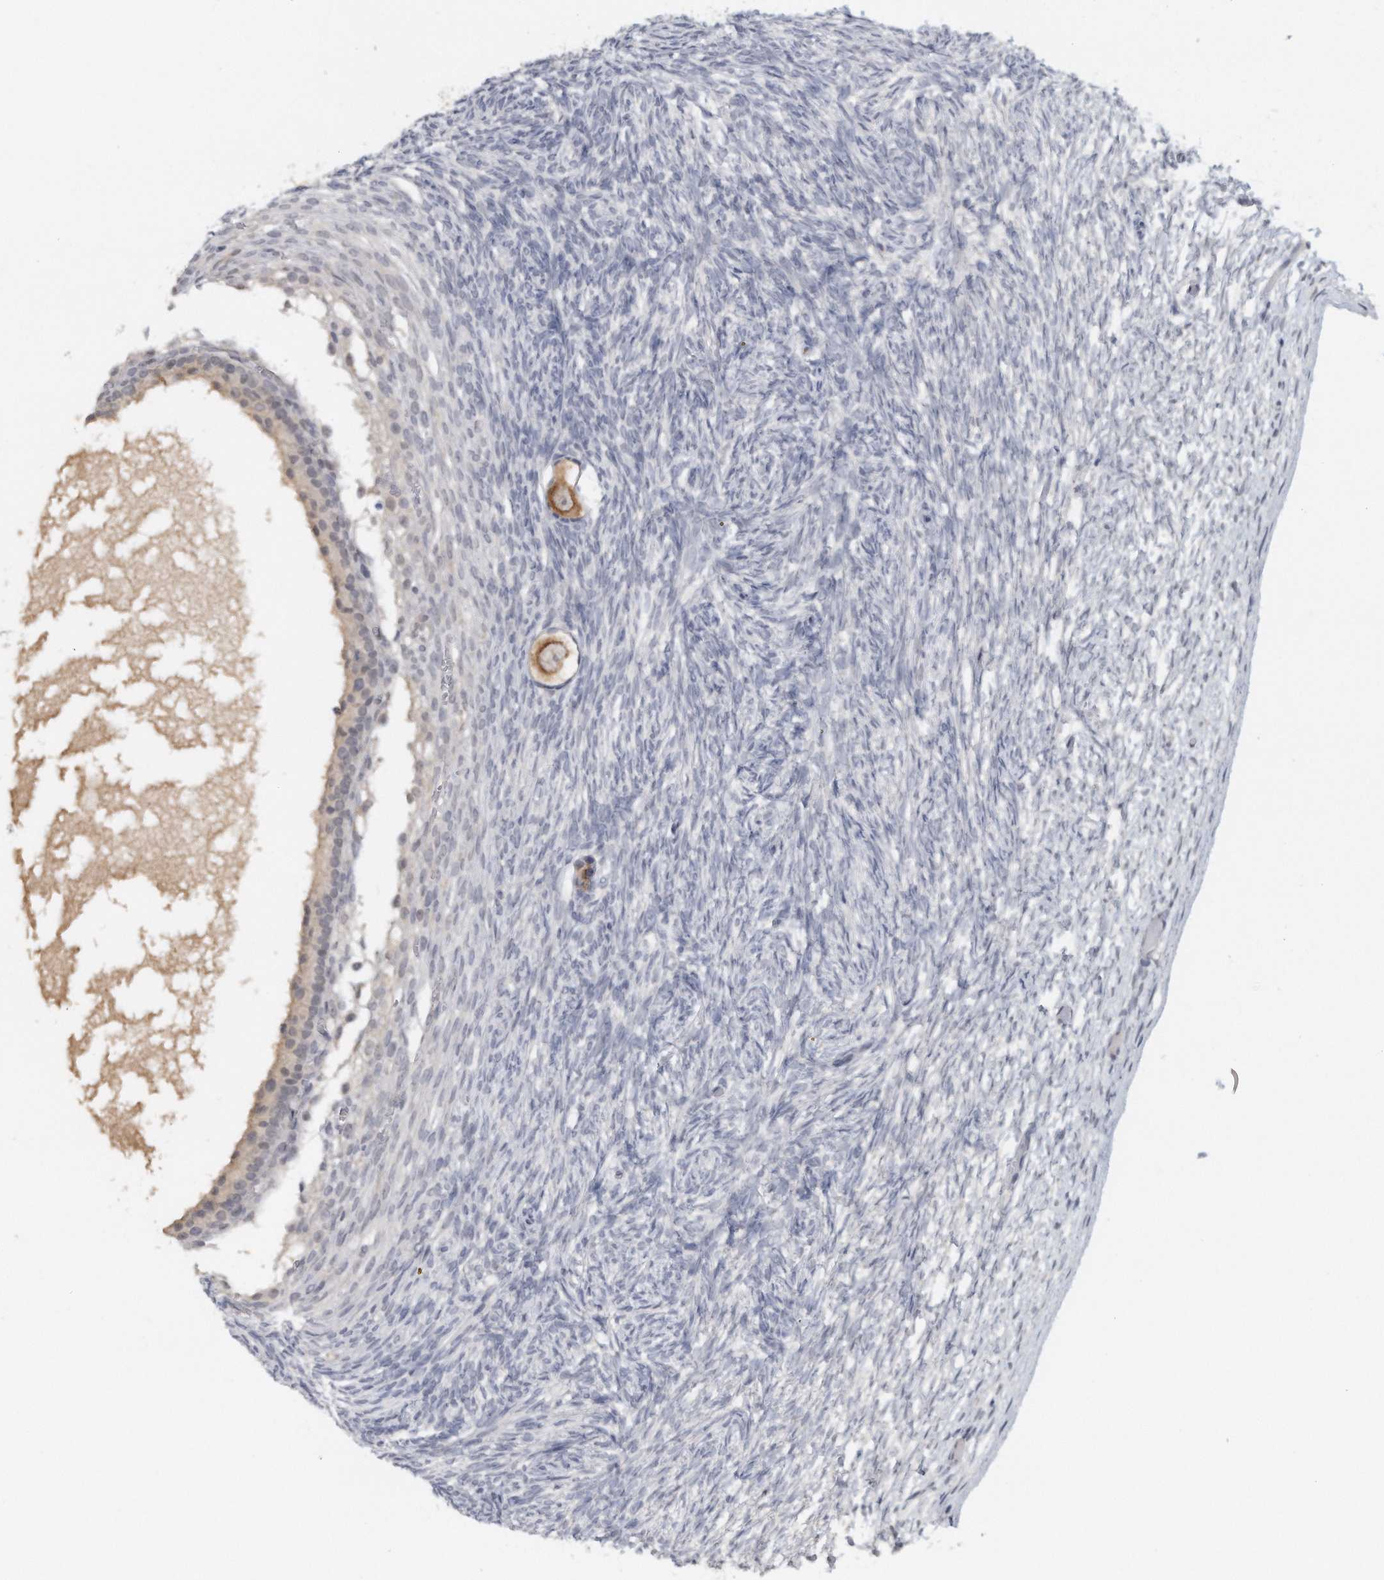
{"staining": {"intensity": "moderate", "quantity": ">75%", "location": "cytoplasmic/membranous"}, "tissue": "ovary", "cell_type": "Follicle cells", "image_type": "normal", "snomed": [{"axis": "morphology", "description": "Normal tissue, NOS"}, {"axis": "topography", "description": "Ovary"}], "caption": "Immunohistochemistry (DAB (3,3'-diaminobenzidine)) staining of unremarkable ovary shows moderate cytoplasmic/membranous protein staining in approximately >75% of follicle cells. Nuclei are stained in blue.", "gene": "DDX43", "patient": {"sex": "female", "age": 34}}